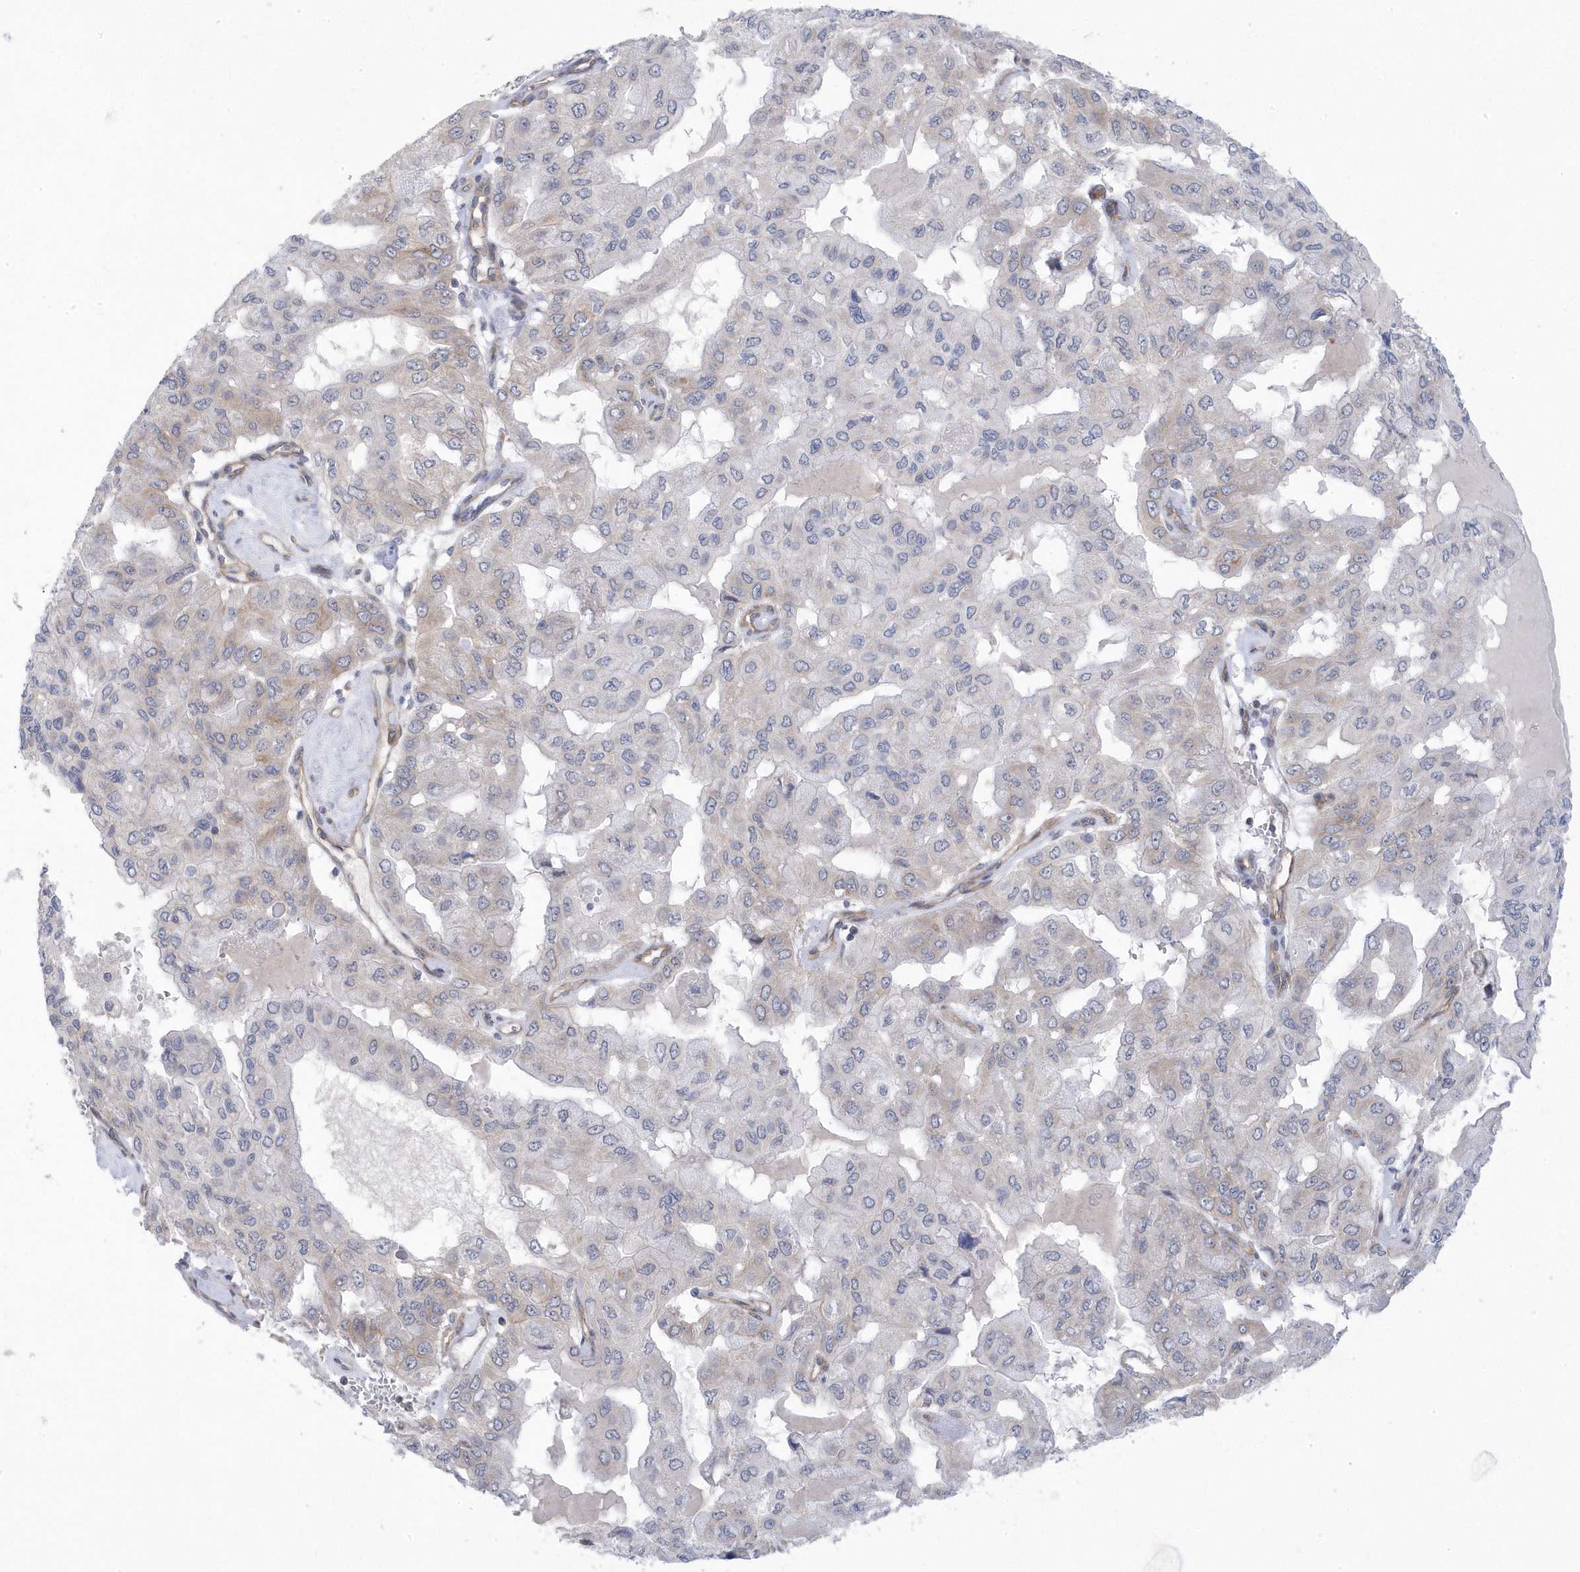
{"staining": {"intensity": "negative", "quantity": "none", "location": "none"}, "tissue": "pancreatic cancer", "cell_type": "Tumor cells", "image_type": "cancer", "snomed": [{"axis": "morphology", "description": "Adenocarcinoma, NOS"}, {"axis": "topography", "description": "Pancreas"}], "caption": "Histopathology image shows no significant protein expression in tumor cells of pancreatic cancer. (DAB immunohistochemistry (IHC), high magnification).", "gene": "ANAPC1", "patient": {"sex": "male", "age": 51}}